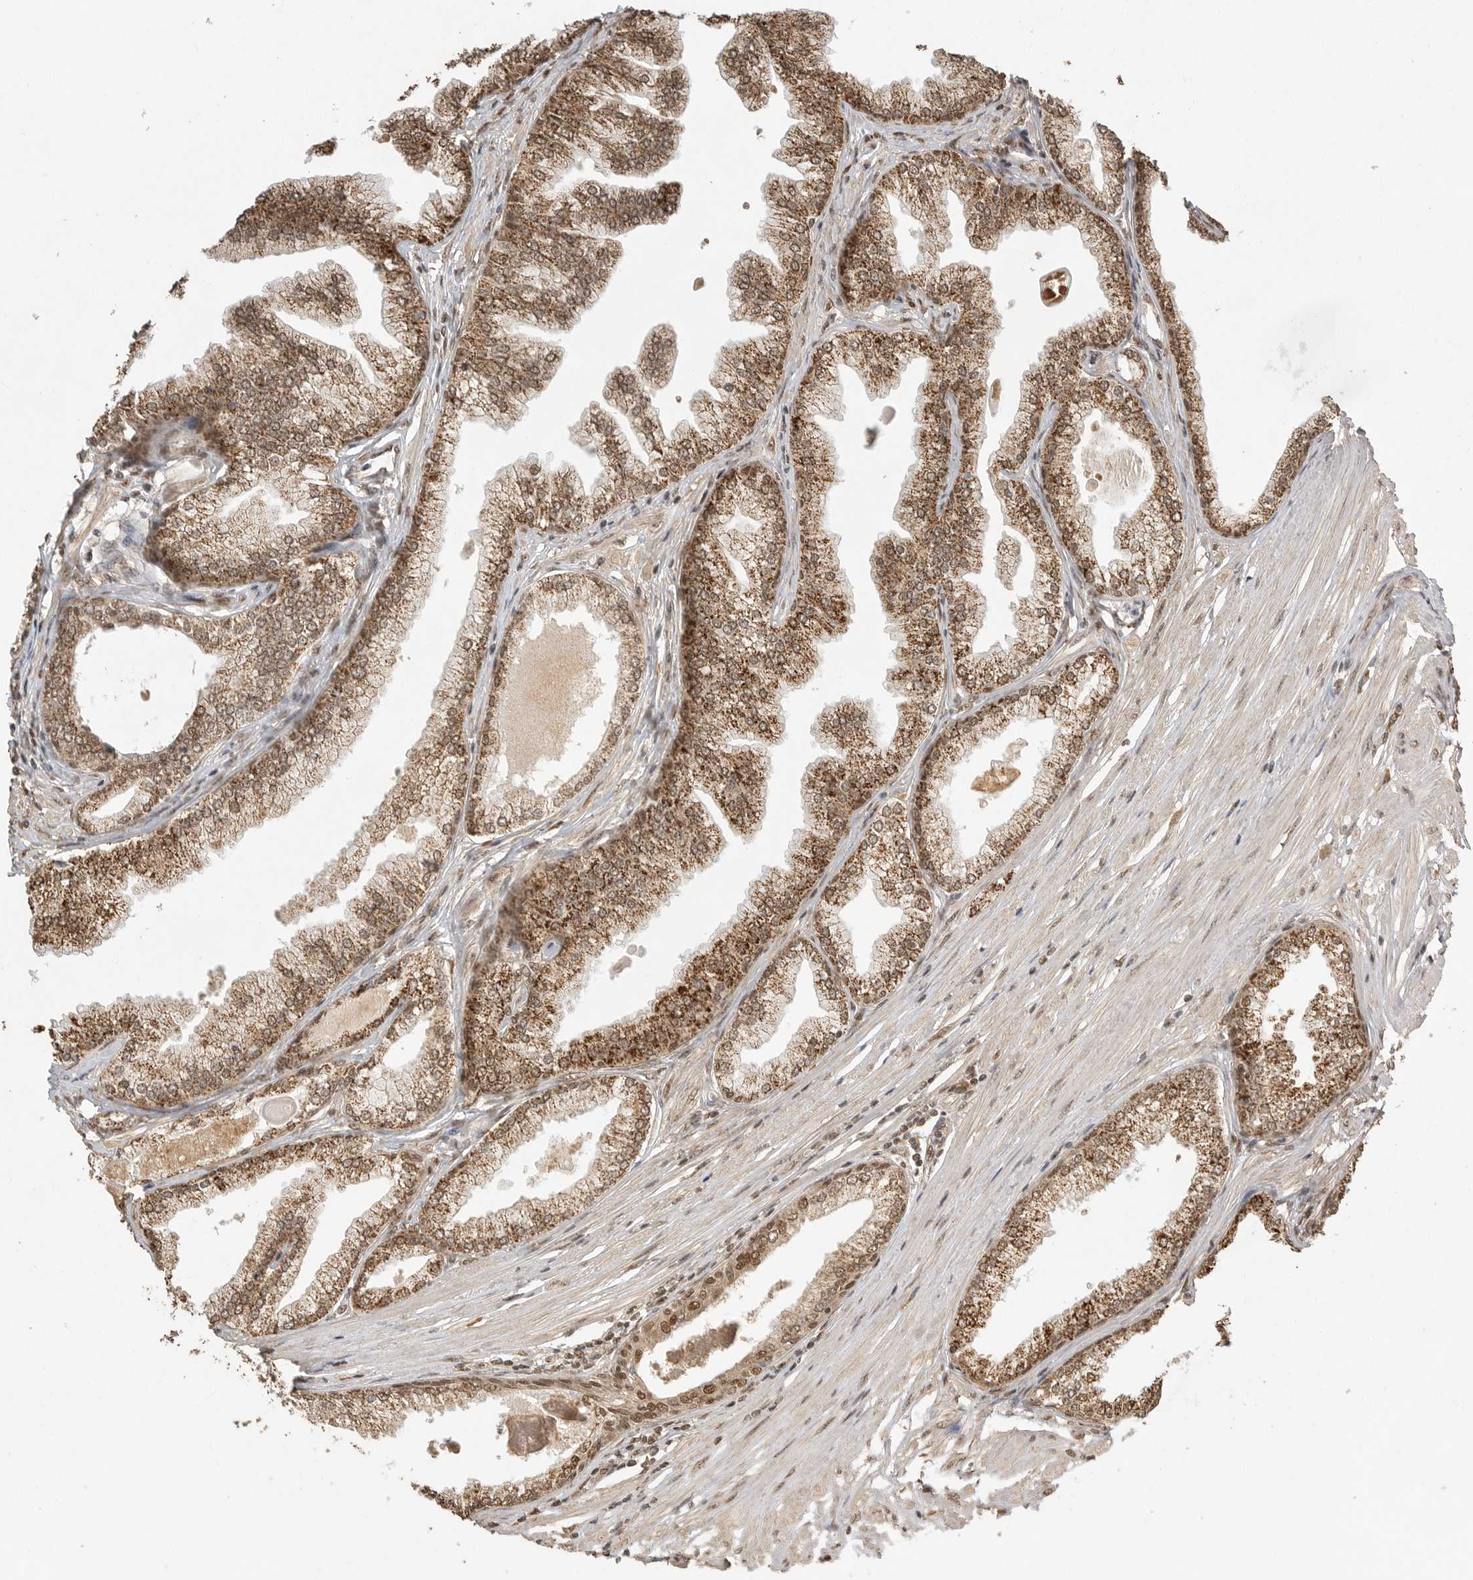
{"staining": {"intensity": "strong", "quantity": "25%-75%", "location": "cytoplasmic/membranous,nuclear"}, "tissue": "prostate cancer", "cell_type": "Tumor cells", "image_type": "cancer", "snomed": [{"axis": "morphology", "description": "Adenocarcinoma, Low grade"}, {"axis": "topography", "description": "Prostate"}], "caption": "Prostate cancer stained with DAB immunohistochemistry (IHC) displays high levels of strong cytoplasmic/membranous and nuclear staining in about 25%-75% of tumor cells.", "gene": "DFFA", "patient": {"sex": "male", "age": 52}}